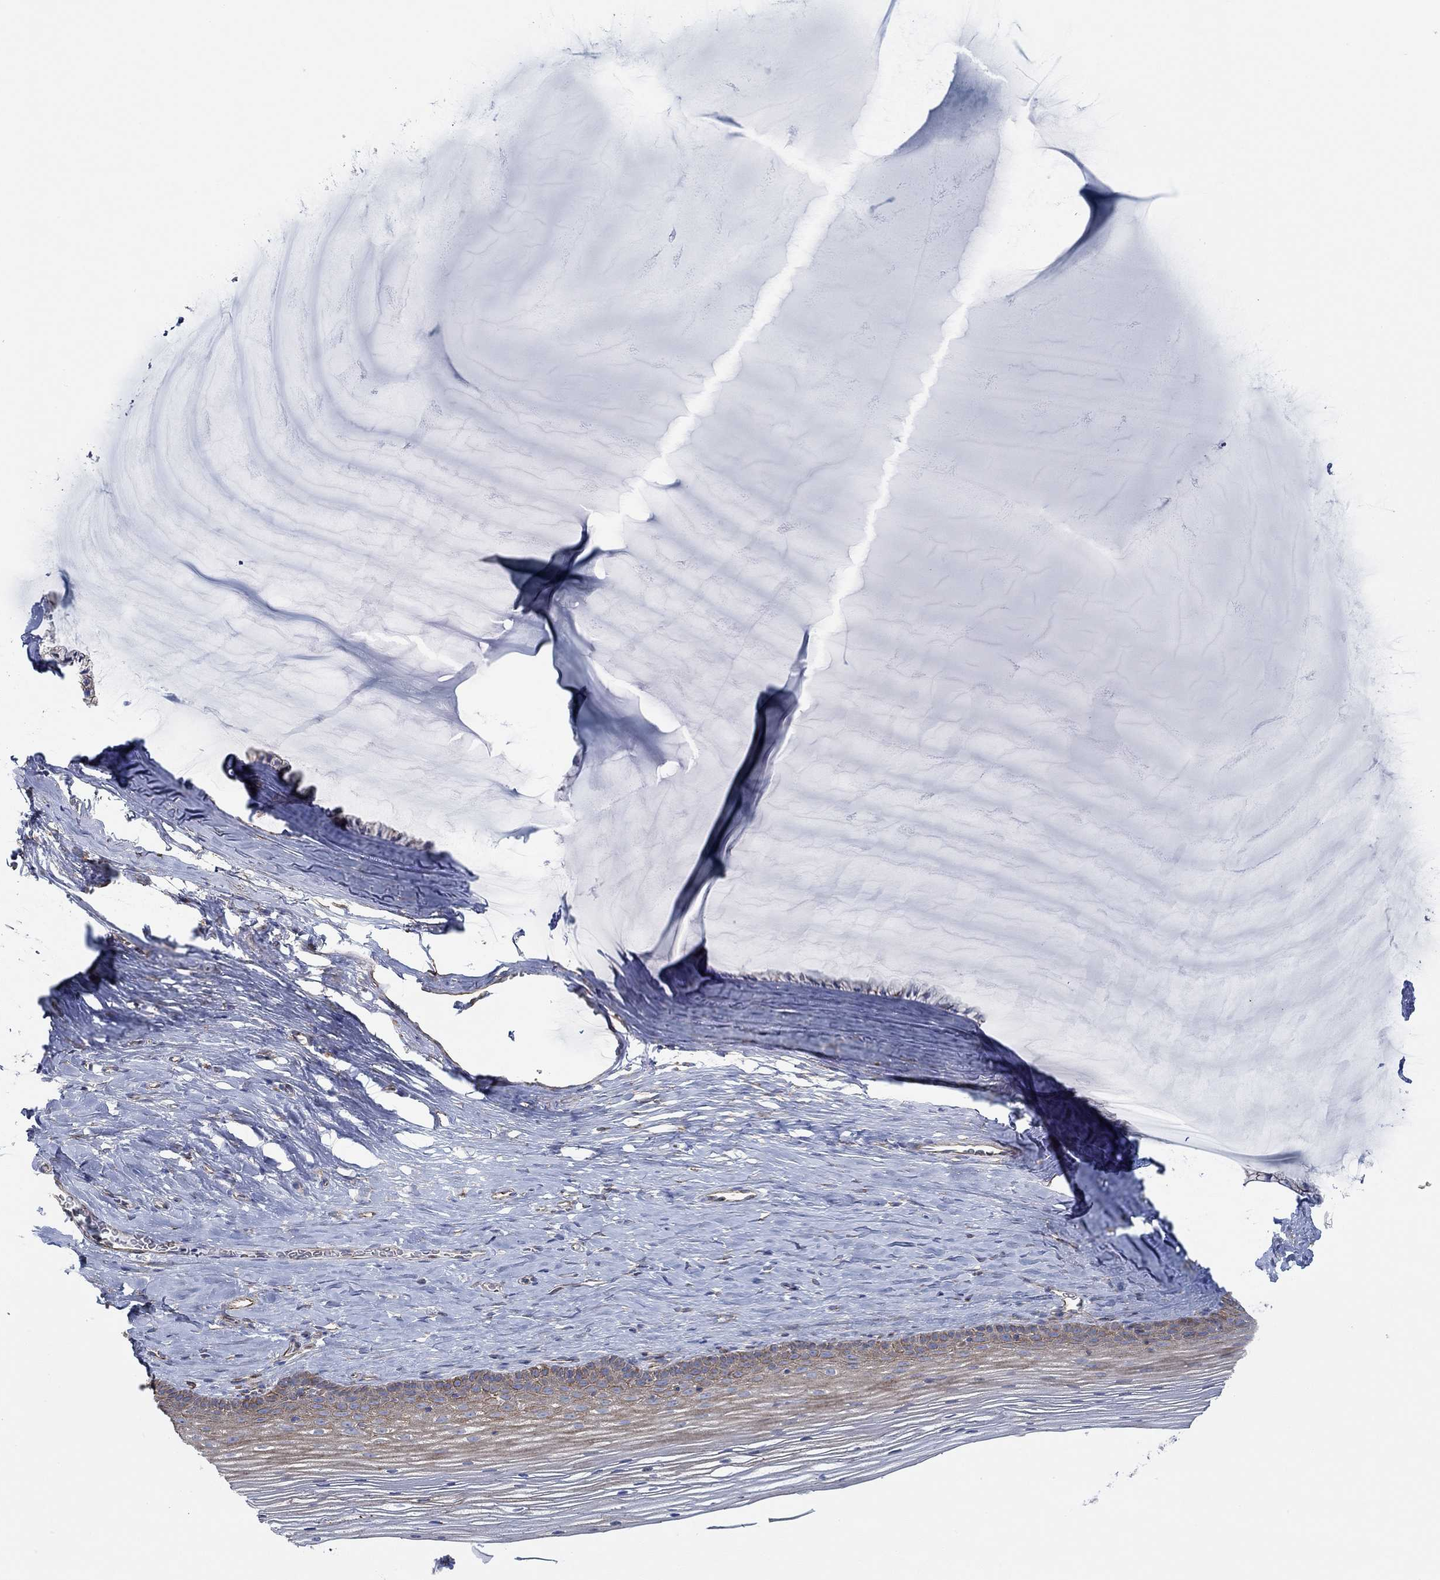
{"staining": {"intensity": "weak", "quantity": "25%-75%", "location": "cytoplasmic/membranous"}, "tissue": "cervix", "cell_type": "Squamous epithelial cells", "image_type": "normal", "snomed": [{"axis": "morphology", "description": "Normal tissue, NOS"}, {"axis": "topography", "description": "Cervix"}], "caption": "An IHC image of normal tissue is shown. Protein staining in brown shows weak cytoplasmic/membranous positivity in cervix within squamous epithelial cells.", "gene": "STC2", "patient": {"sex": "female", "age": 40}}